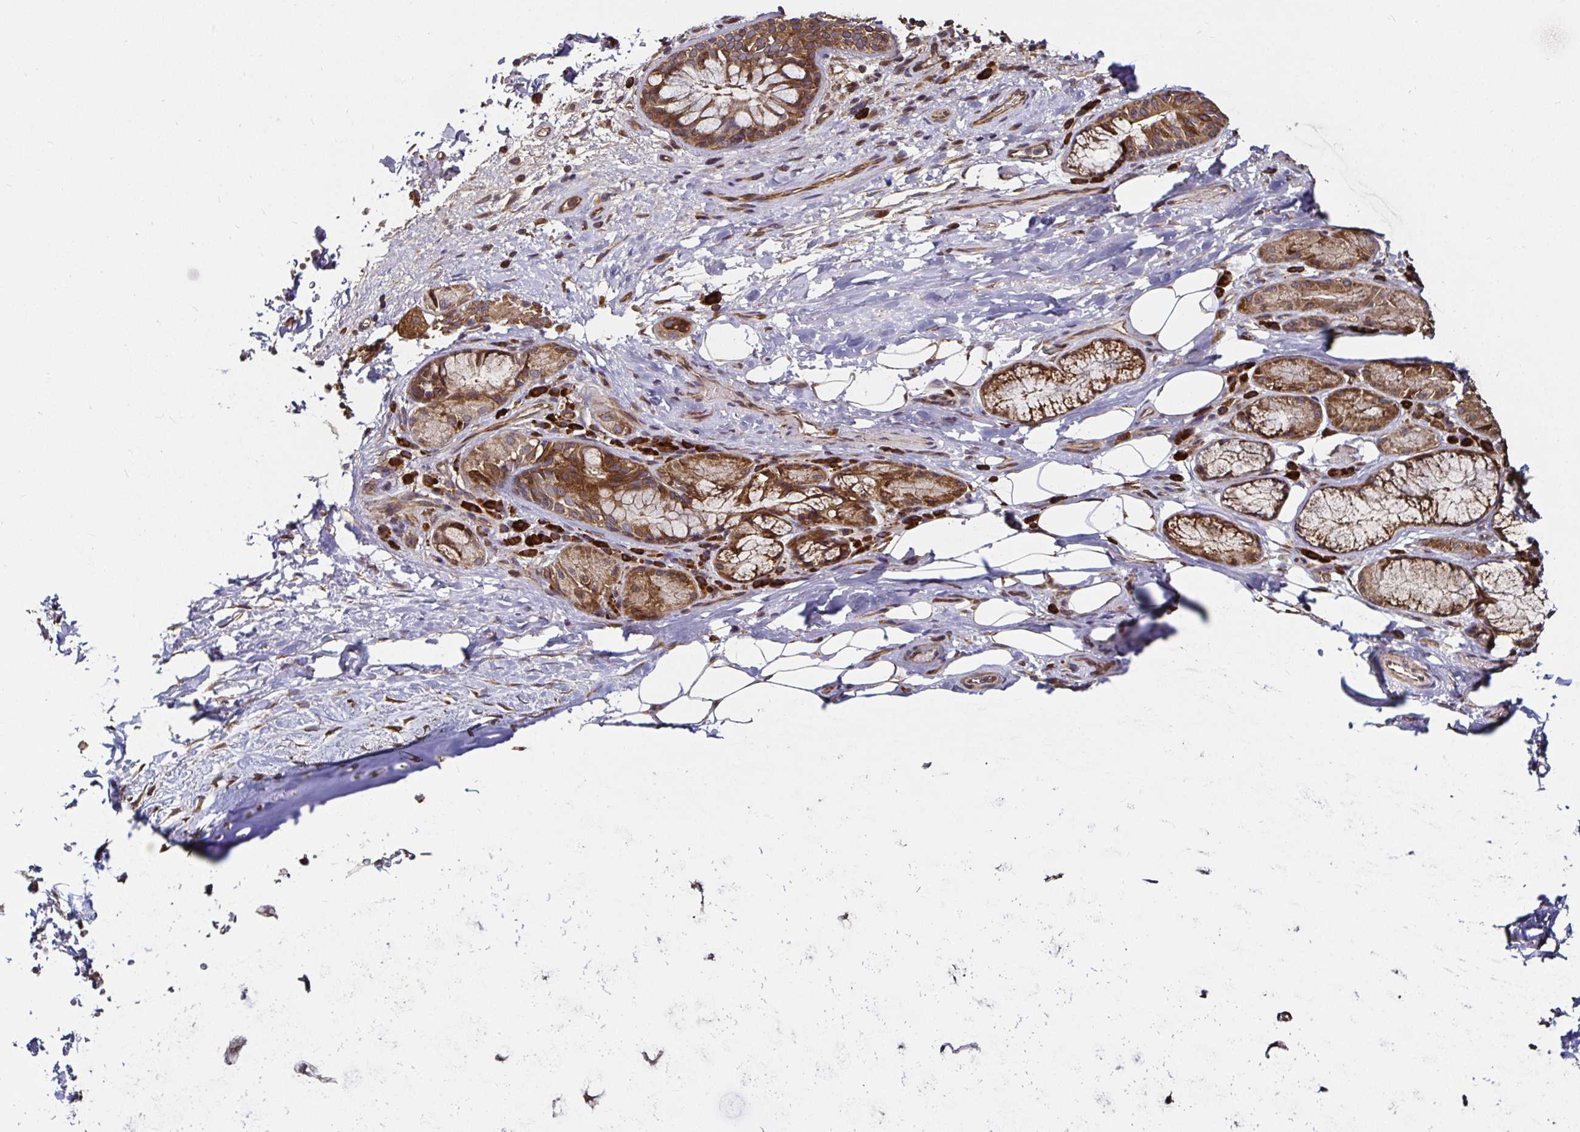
{"staining": {"intensity": "weak", "quantity": "<25%", "location": "cytoplasmic/membranous"}, "tissue": "adipose tissue", "cell_type": "Adipocytes", "image_type": "normal", "snomed": [{"axis": "morphology", "description": "Normal tissue, NOS"}, {"axis": "topography", "description": "Cartilage tissue"}, {"axis": "topography", "description": "Bronchus"}], "caption": "A high-resolution histopathology image shows immunohistochemistry staining of benign adipose tissue, which demonstrates no significant staining in adipocytes.", "gene": "MLST8", "patient": {"sex": "male", "age": 64}}